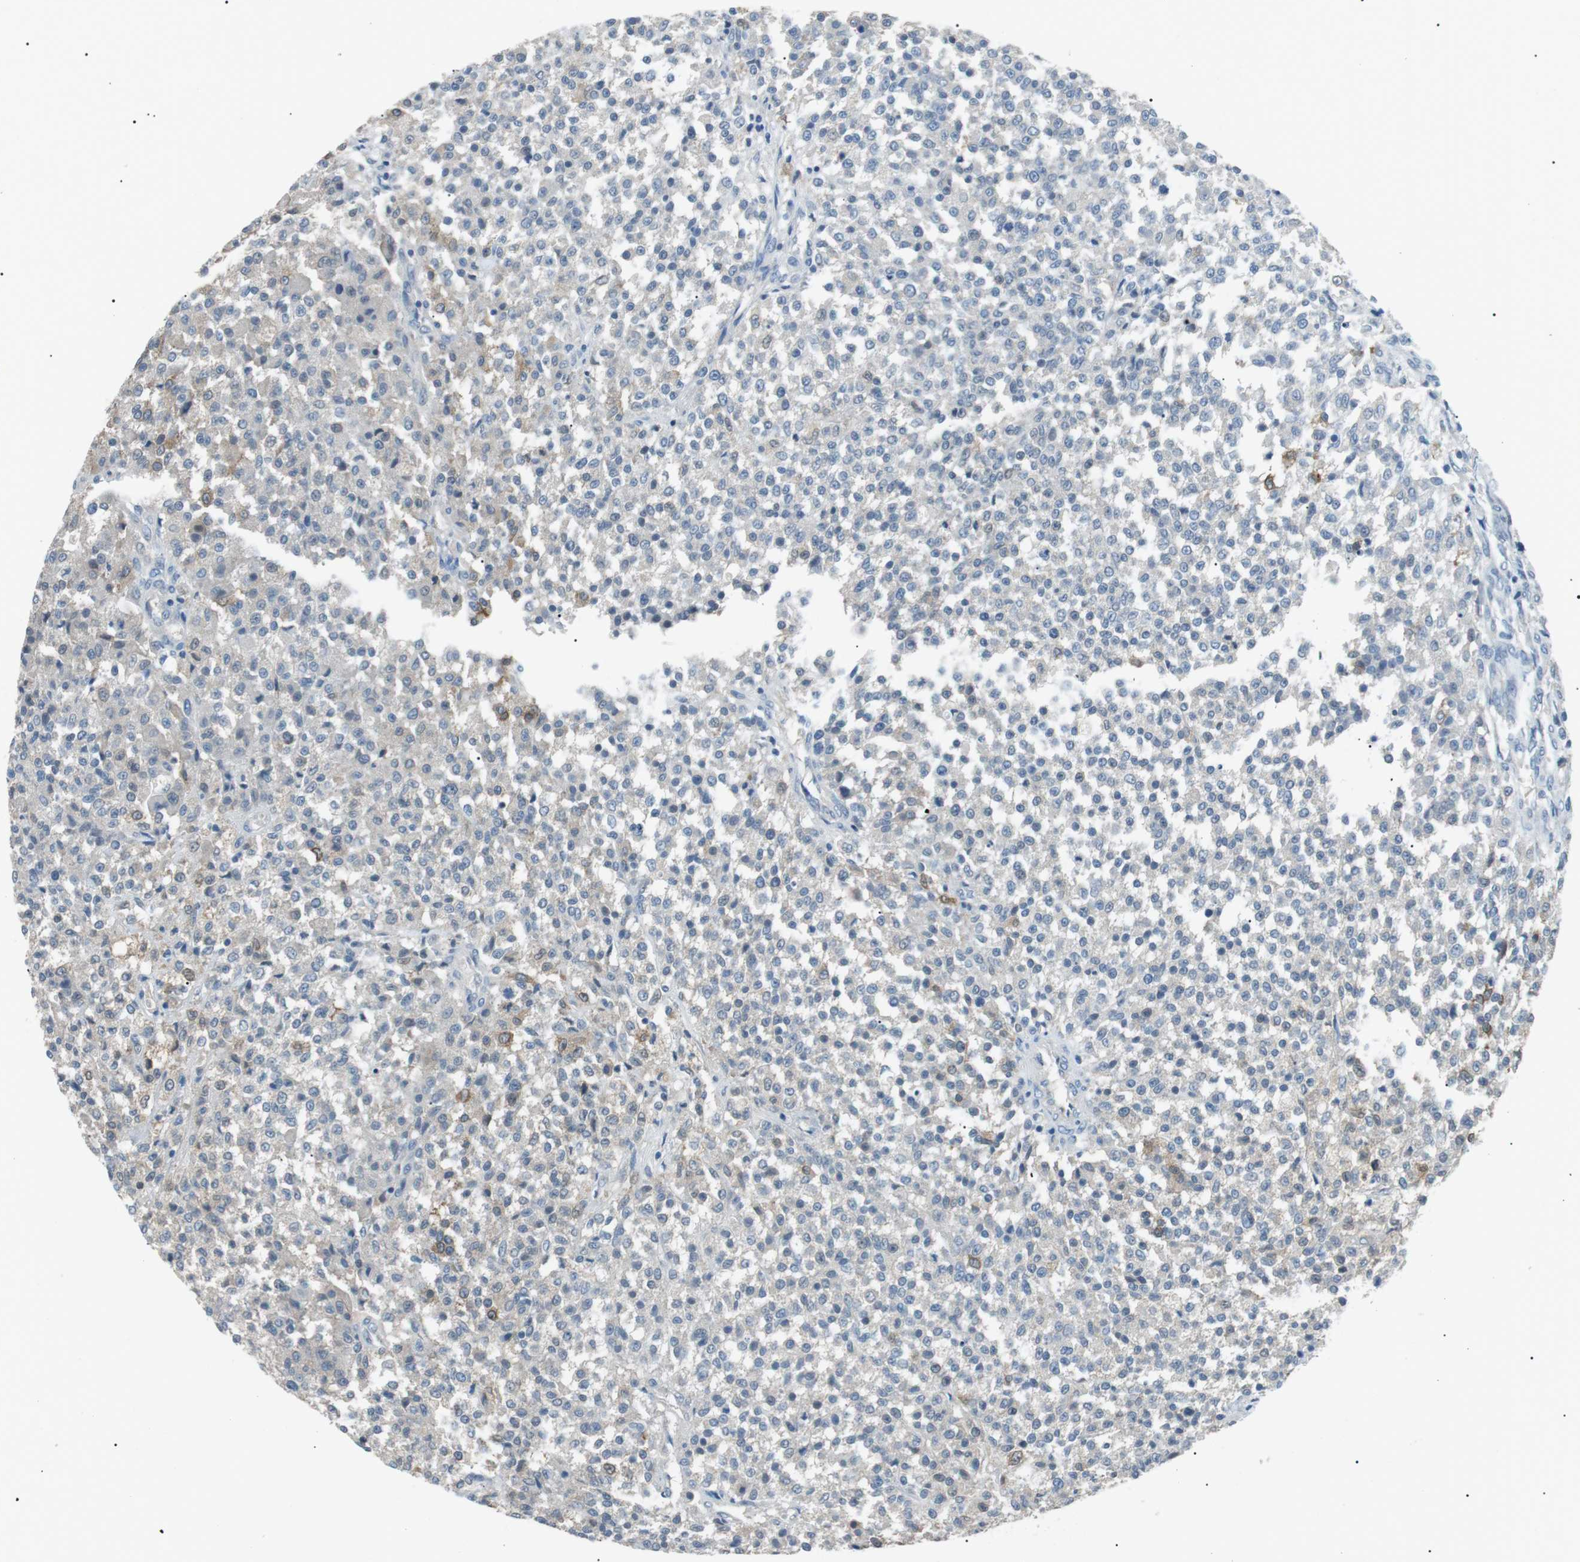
{"staining": {"intensity": "negative", "quantity": "none", "location": "none"}, "tissue": "testis cancer", "cell_type": "Tumor cells", "image_type": "cancer", "snomed": [{"axis": "morphology", "description": "Seminoma, NOS"}, {"axis": "topography", "description": "Testis"}], "caption": "Testis cancer was stained to show a protein in brown. There is no significant positivity in tumor cells.", "gene": "CDH26", "patient": {"sex": "male", "age": 59}}